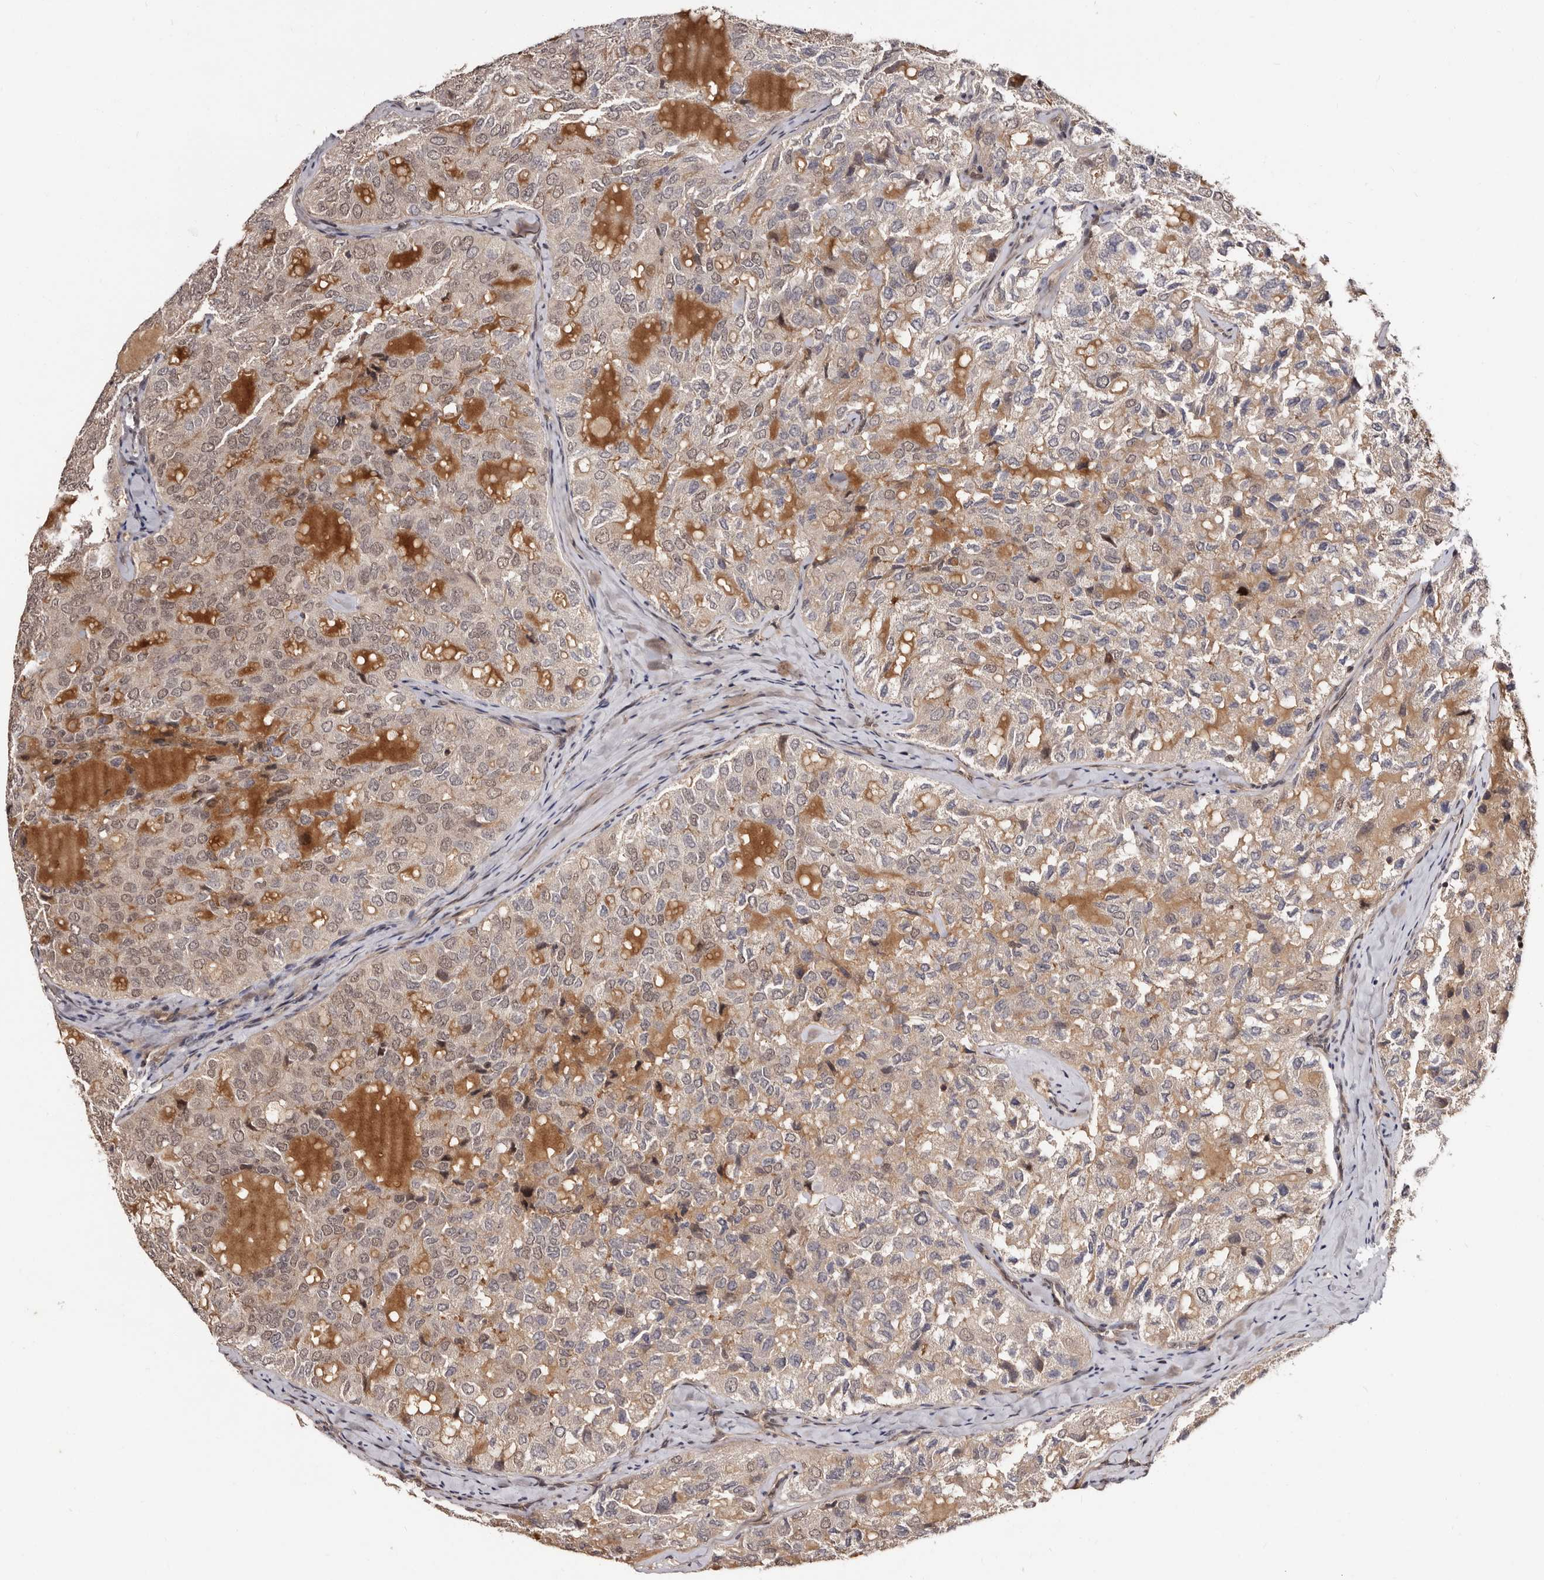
{"staining": {"intensity": "moderate", "quantity": ">75%", "location": "cytoplasmic/membranous,nuclear"}, "tissue": "thyroid cancer", "cell_type": "Tumor cells", "image_type": "cancer", "snomed": [{"axis": "morphology", "description": "Follicular adenoma carcinoma, NOS"}, {"axis": "topography", "description": "Thyroid gland"}], "caption": "Protein expression analysis of thyroid cancer (follicular adenoma carcinoma) exhibits moderate cytoplasmic/membranous and nuclear expression in about >75% of tumor cells. (IHC, brightfield microscopy, high magnification).", "gene": "TBC1D22B", "patient": {"sex": "male", "age": 75}}